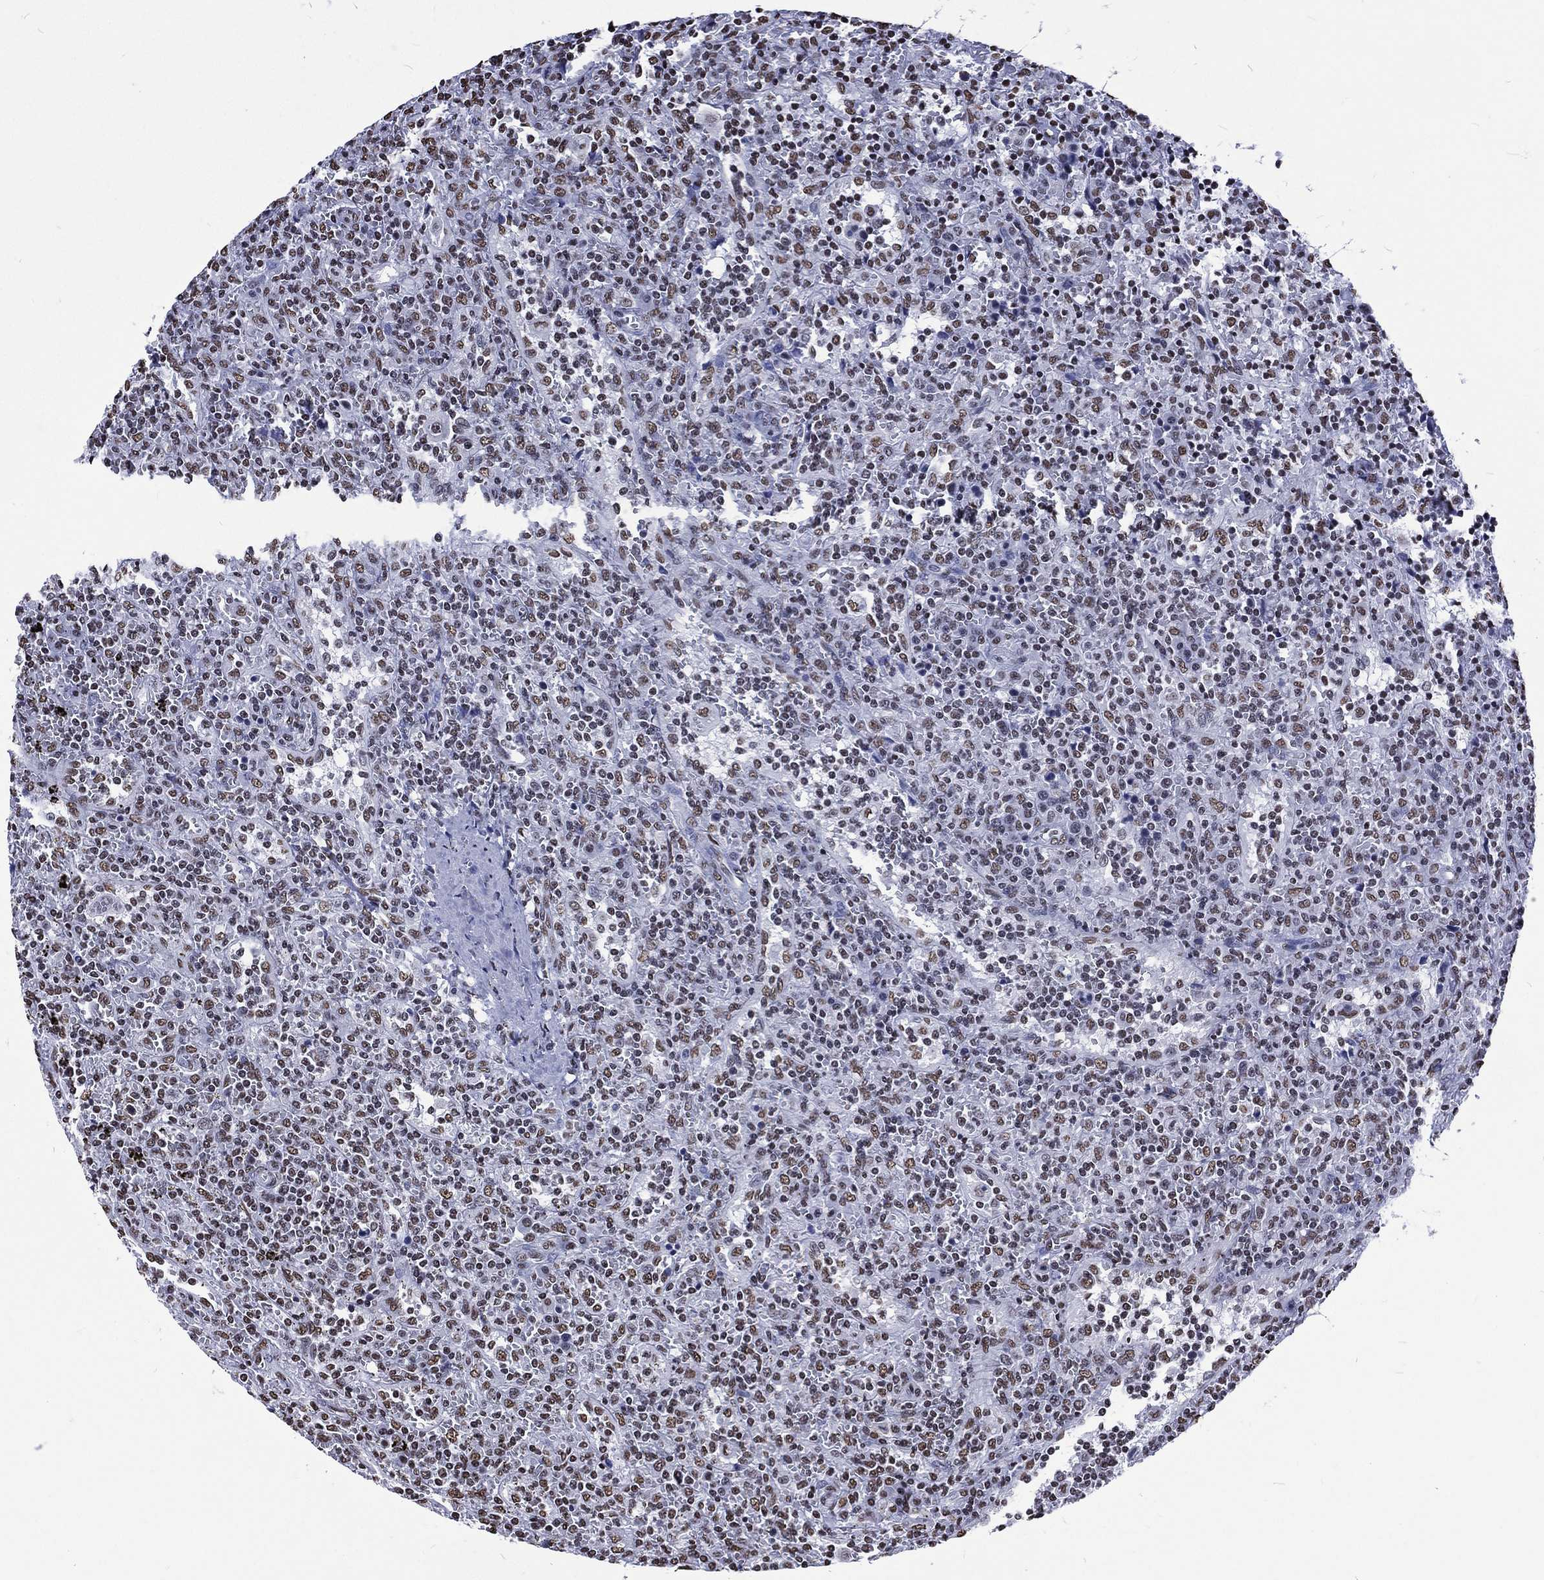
{"staining": {"intensity": "moderate", "quantity": "25%-75%", "location": "nuclear"}, "tissue": "lymphoma", "cell_type": "Tumor cells", "image_type": "cancer", "snomed": [{"axis": "morphology", "description": "Malignant lymphoma, non-Hodgkin's type, Low grade"}, {"axis": "topography", "description": "Spleen"}], "caption": "This photomicrograph exhibits lymphoma stained with IHC to label a protein in brown. The nuclear of tumor cells show moderate positivity for the protein. Nuclei are counter-stained blue.", "gene": "RETREG2", "patient": {"sex": "male", "age": 62}}